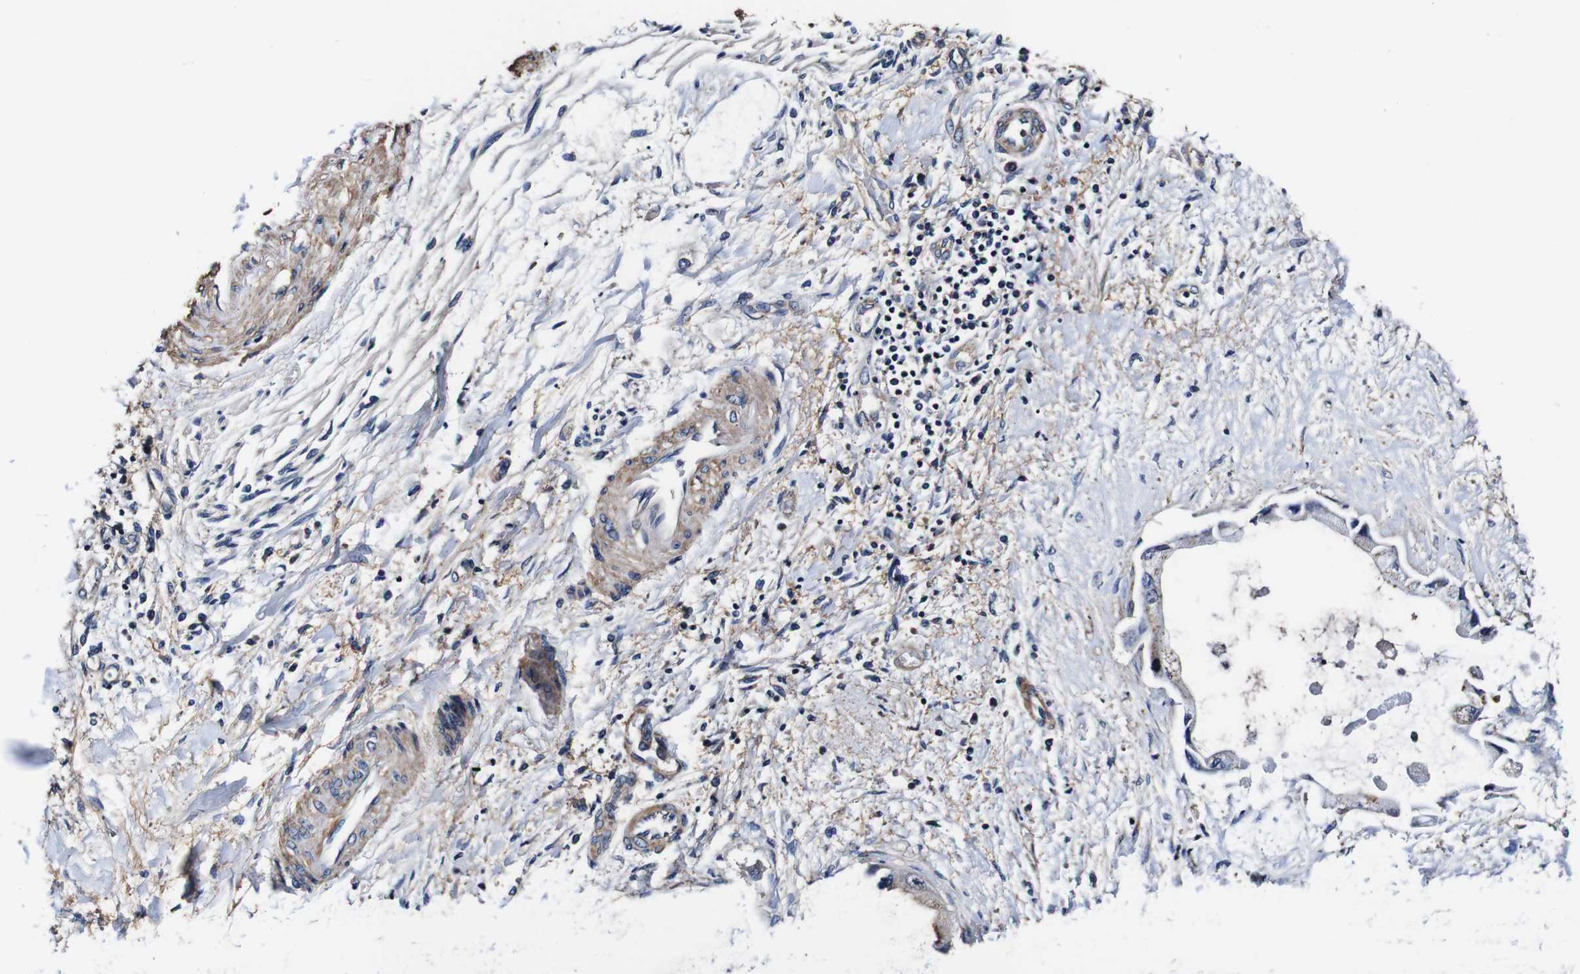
{"staining": {"intensity": "weak", "quantity": "<25%", "location": "cytoplasmic/membranous"}, "tissue": "liver cancer", "cell_type": "Tumor cells", "image_type": "cancer", "snomed": [{"axis": "morphology", "description": "Cholangiocarcinoma"}, {"axis": "topography", "description": "Liver"}], "caption": "This is a histopathology image of IHC staining of liver cancer (cholangiocarcinoma), which shows no positivity in tumor cells. (Stains: DAB immunohistochemistry (IHC) with hematoxylin counter stain, Microscopy: brightfield microscopy at high magnification).", "gene": "PDCD6IP", "patient": {"sex": "male", "age": 50}}